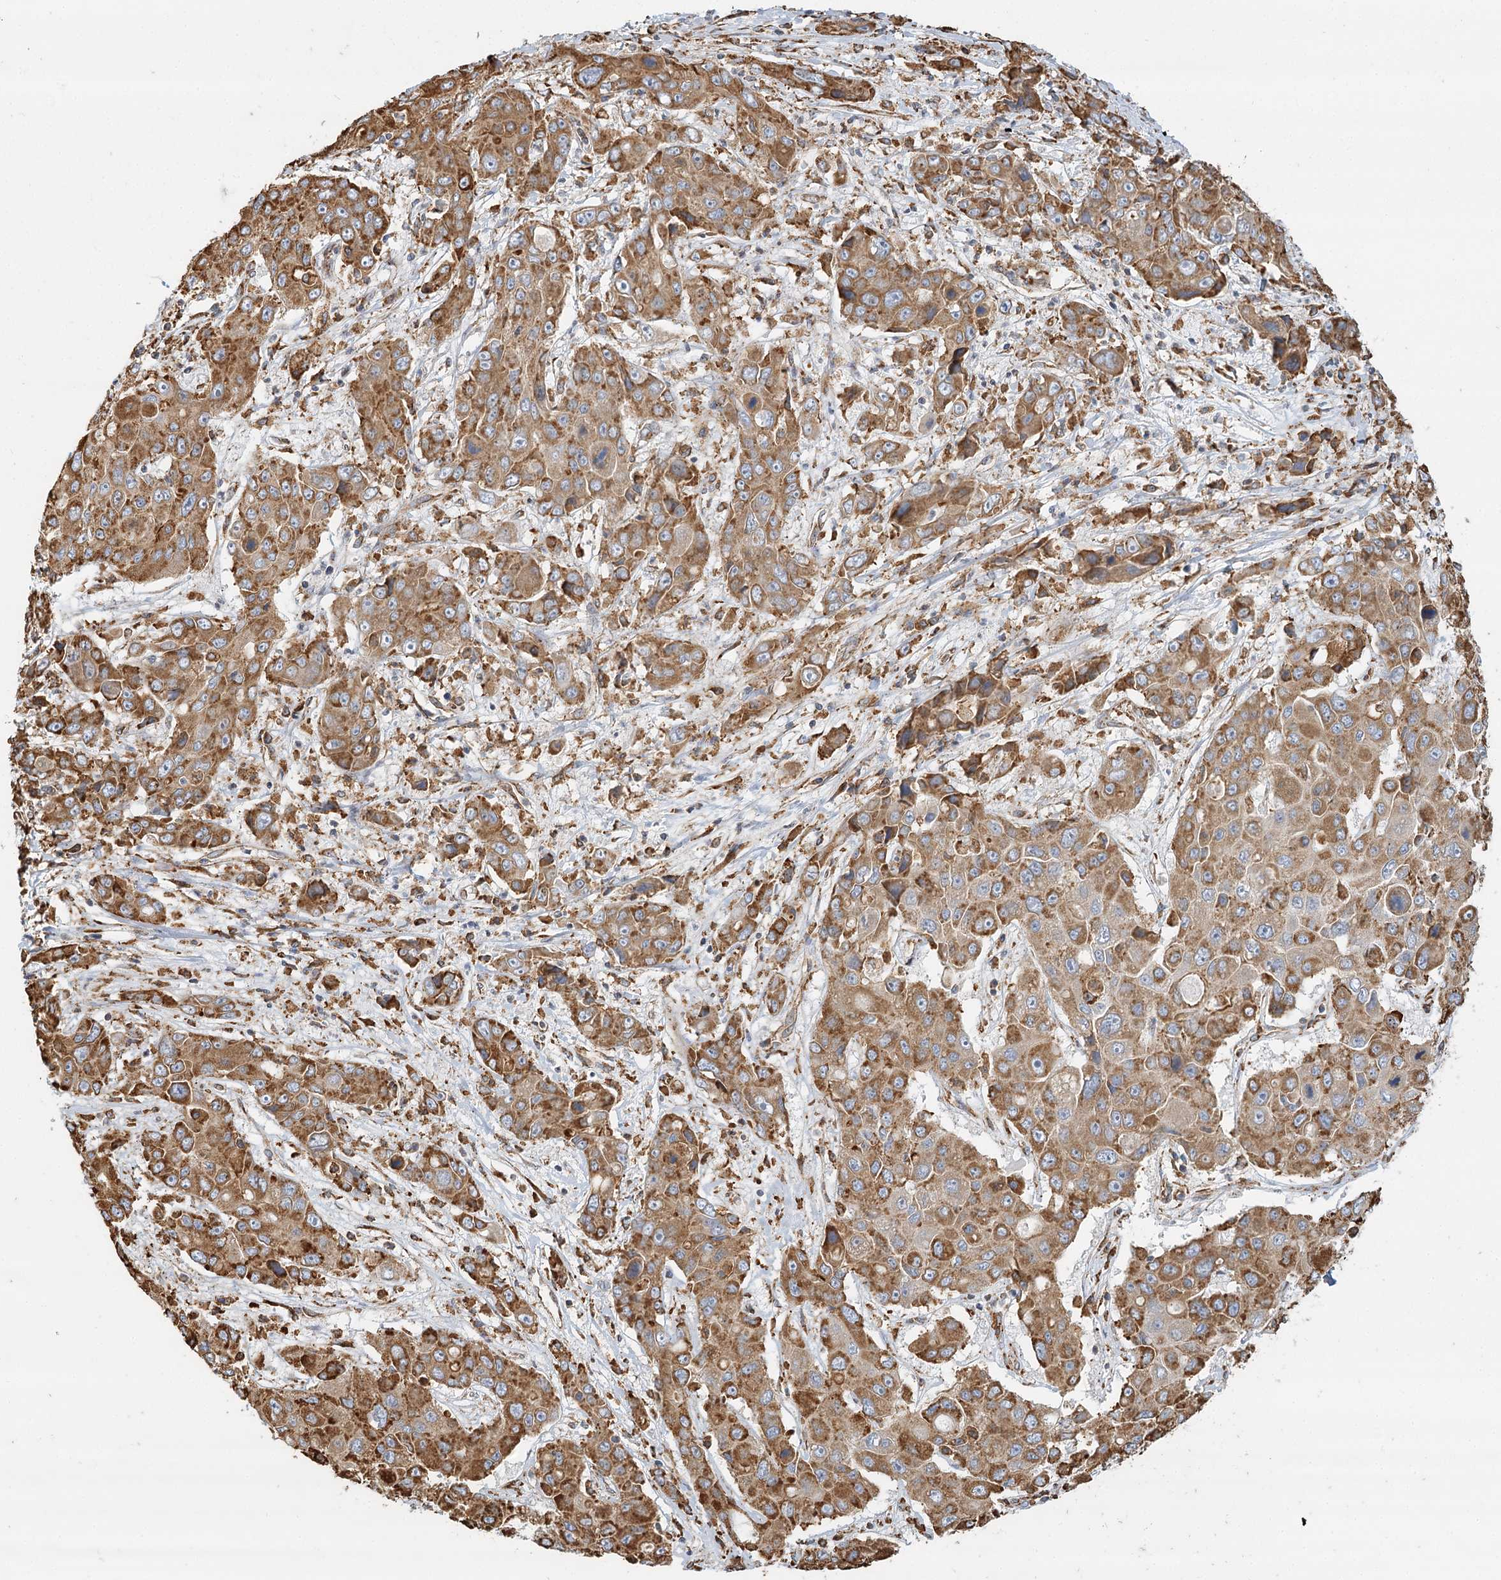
{"staining": {"intensity": "moderate", "quantity": ">75%", "location": "cytoplasmic/membranous"}, "tissue": "liver cancer", "cell_type": "Tumor cells", "image_type": "cancer", "snomed": [{"axis": "morphology", "description": "Cholangiocarcinoma"}, {"axis": "topography", "description": "Liver"}], "caption": "Immunohistochemistry (IHC) of human liver cancer (cholangiocarcinoma) displays medium levels of moderate cytoplasmic/membranous positivity in approximately >75% of tumor cells.", "gene": "TAS1R1", "patient": {"sex": "male", "age": 67}}